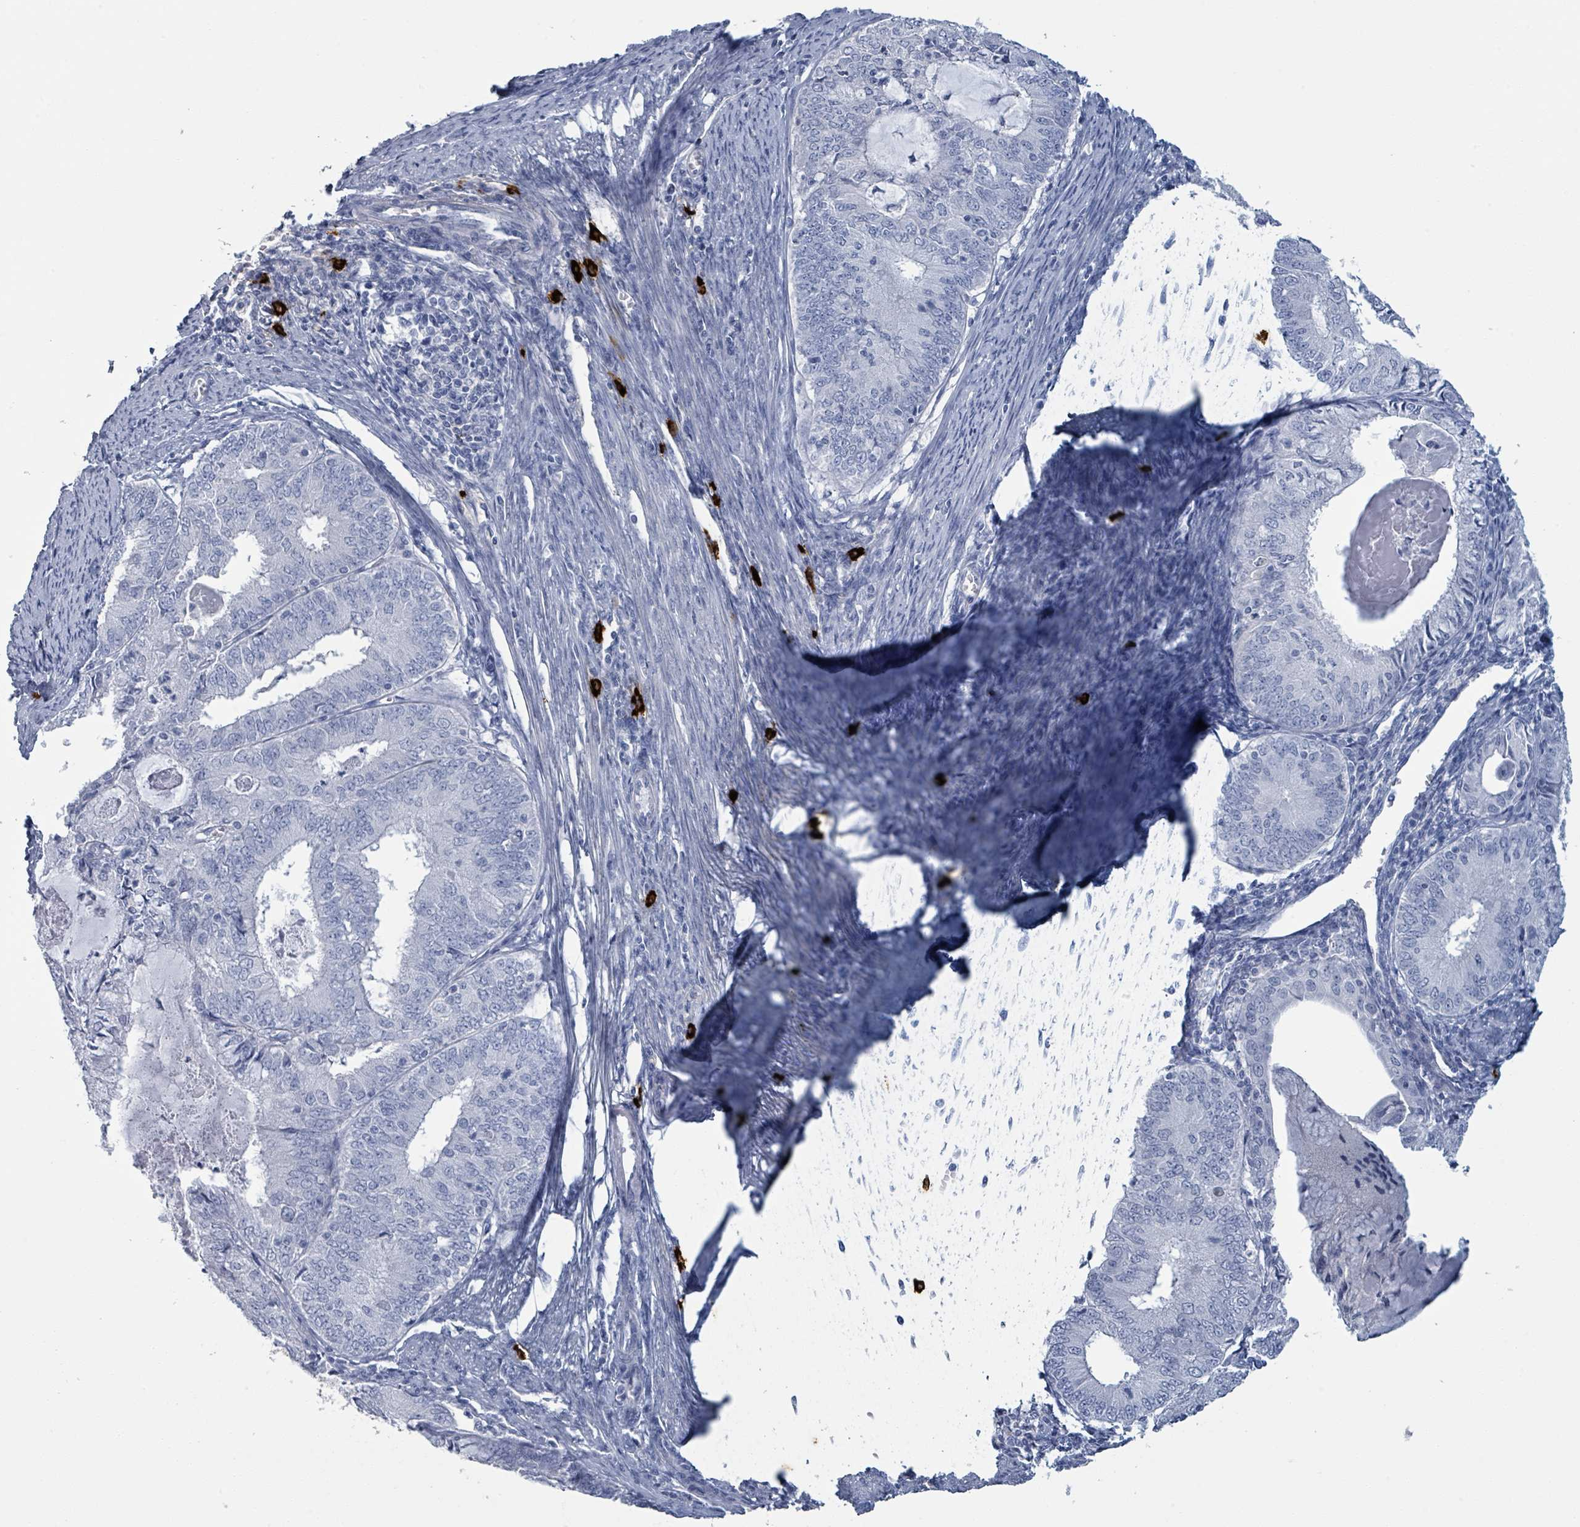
{"staining": {"intensity": "negative", "quantity": "none", "location": "none"}, "tissue": "endometrial cancer", "cell_type": "Tumor cells", "image_type": "cancer", "snomed": [{"axis": "morphology", "description": "Adenocarcinoma, NOS"}, {"axis": "topography", "description": "Endometrium"}], "caption": "Adenocarcinoma (endometrial) was stained to show a protein in brown. There is no significant staining in tumor cells.", "gene": "VPS13D", "patient": {"sex": "female", "age": 57}}